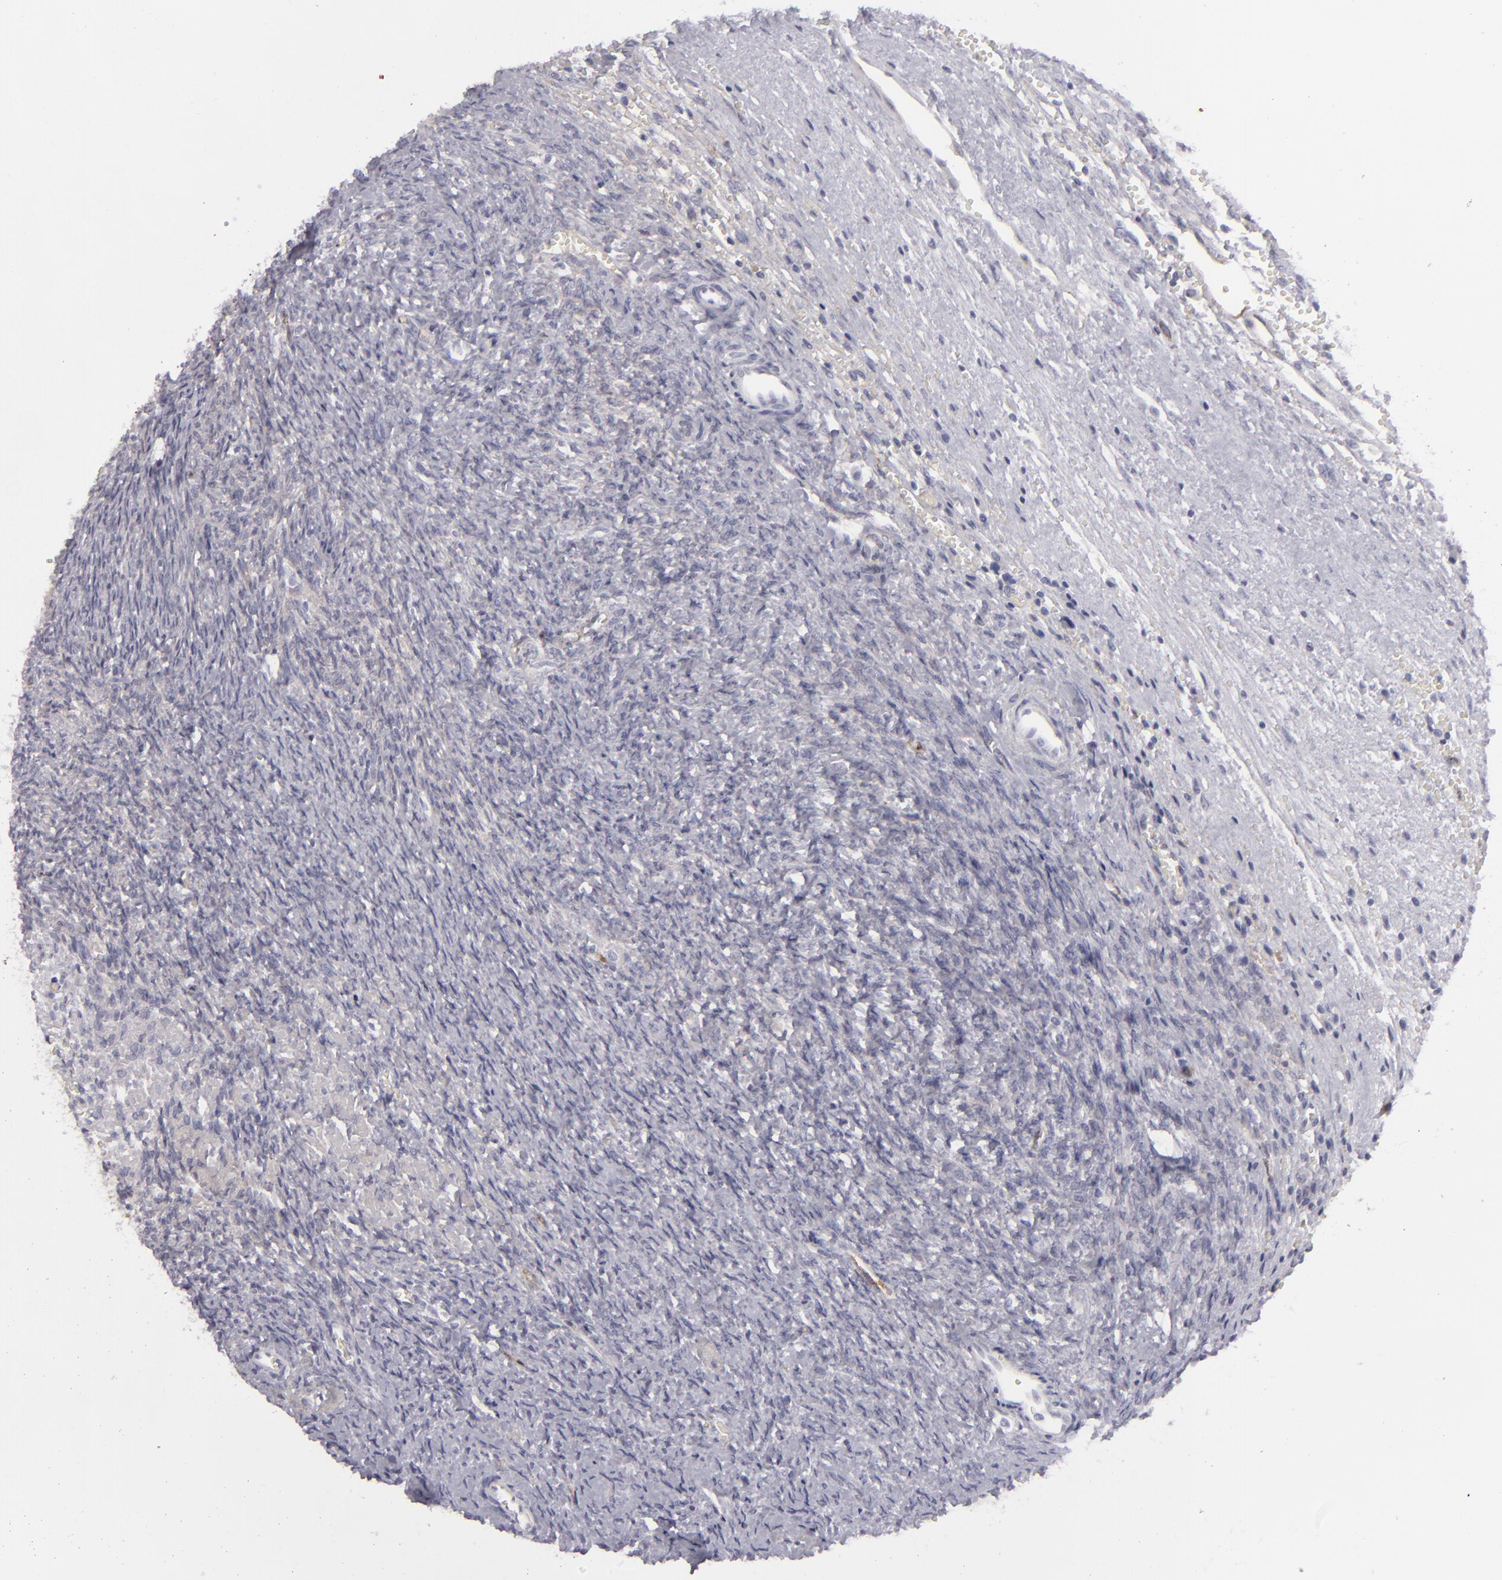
{"staining": {"intensity": "negative", "quantity": "none", "location": "none"}, "tissue": "ovary", "cell_type": "Follicle cells", "image_type": "normal", "snomed": [{"axis": "morphology", "description": "Normal tissue, NOS"}, {"axis": "topography", "description": "Ovary"}], "caption": "This is a image of immunohistochemistry staining of normal ovary, which shows no expression in follicle cells. (Brightfield microscopy of DAB (3,3'-diaminobenzidine) IHC at high magnification).", "gene": "JUP", "patient": {"sex": "female", "age": 56}}